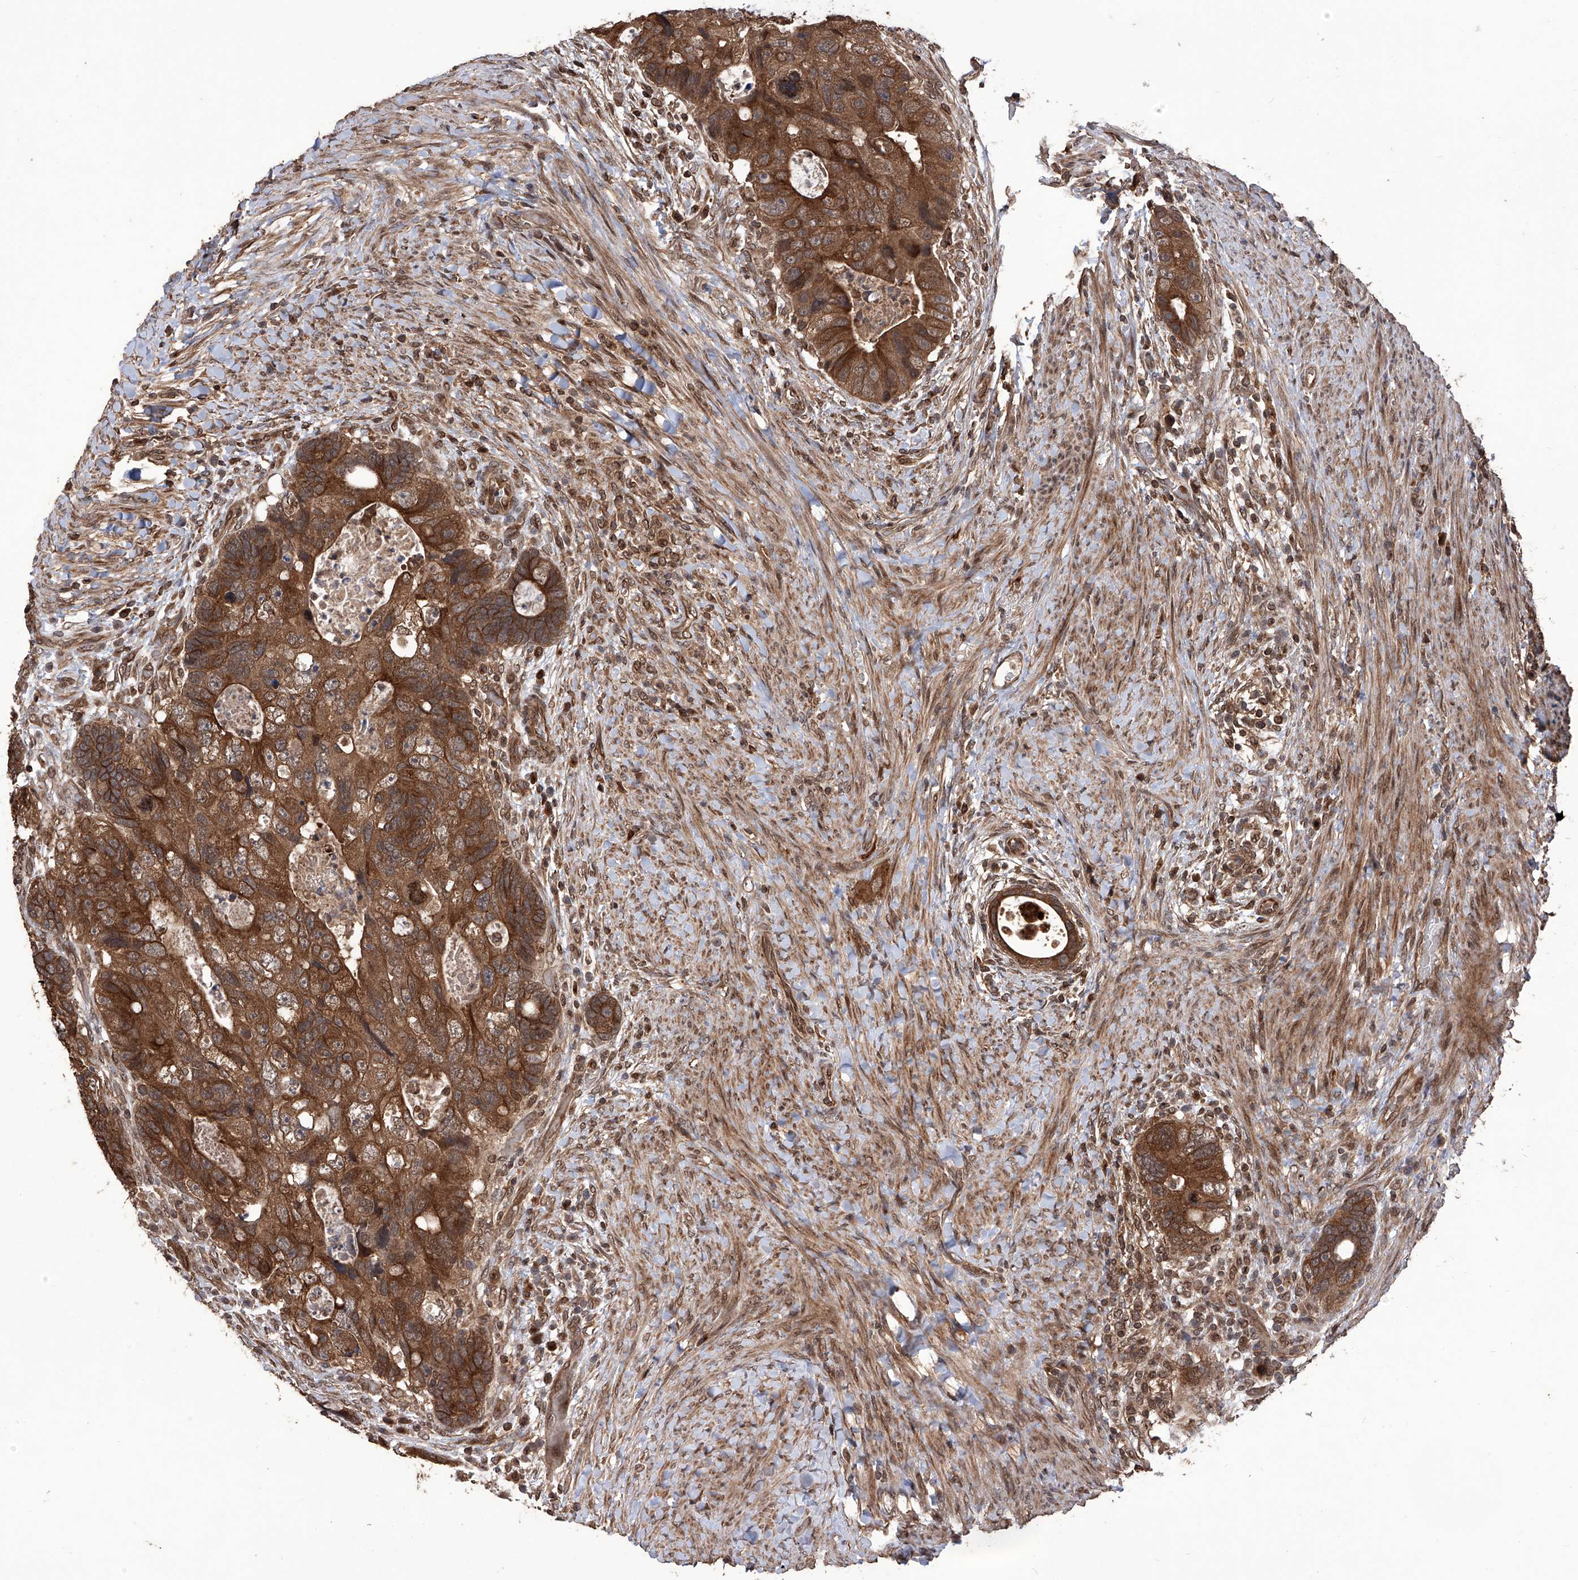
{"staining": {"intensity": "strong", "quantity": ">75%", "location": "cytoplasmic/membranous"}, "tissue": "colorectal cancer", "cell_type": "Tumor cells", "image_type": "cancer", "snomed": [{"axis": "morphology", "description": "Adenocarcinoma, NOS"}, {"axis": "topography", "description": "Rectum"}], "caption": "Colorectal adenocarcinoma stained for a protein (brown) displays strong cytoplasmic/membranous positive expression in approximately >75% of tumor cells.", "gene": "LYSMD4", "patient": {"sex": "male", "age": 59}}